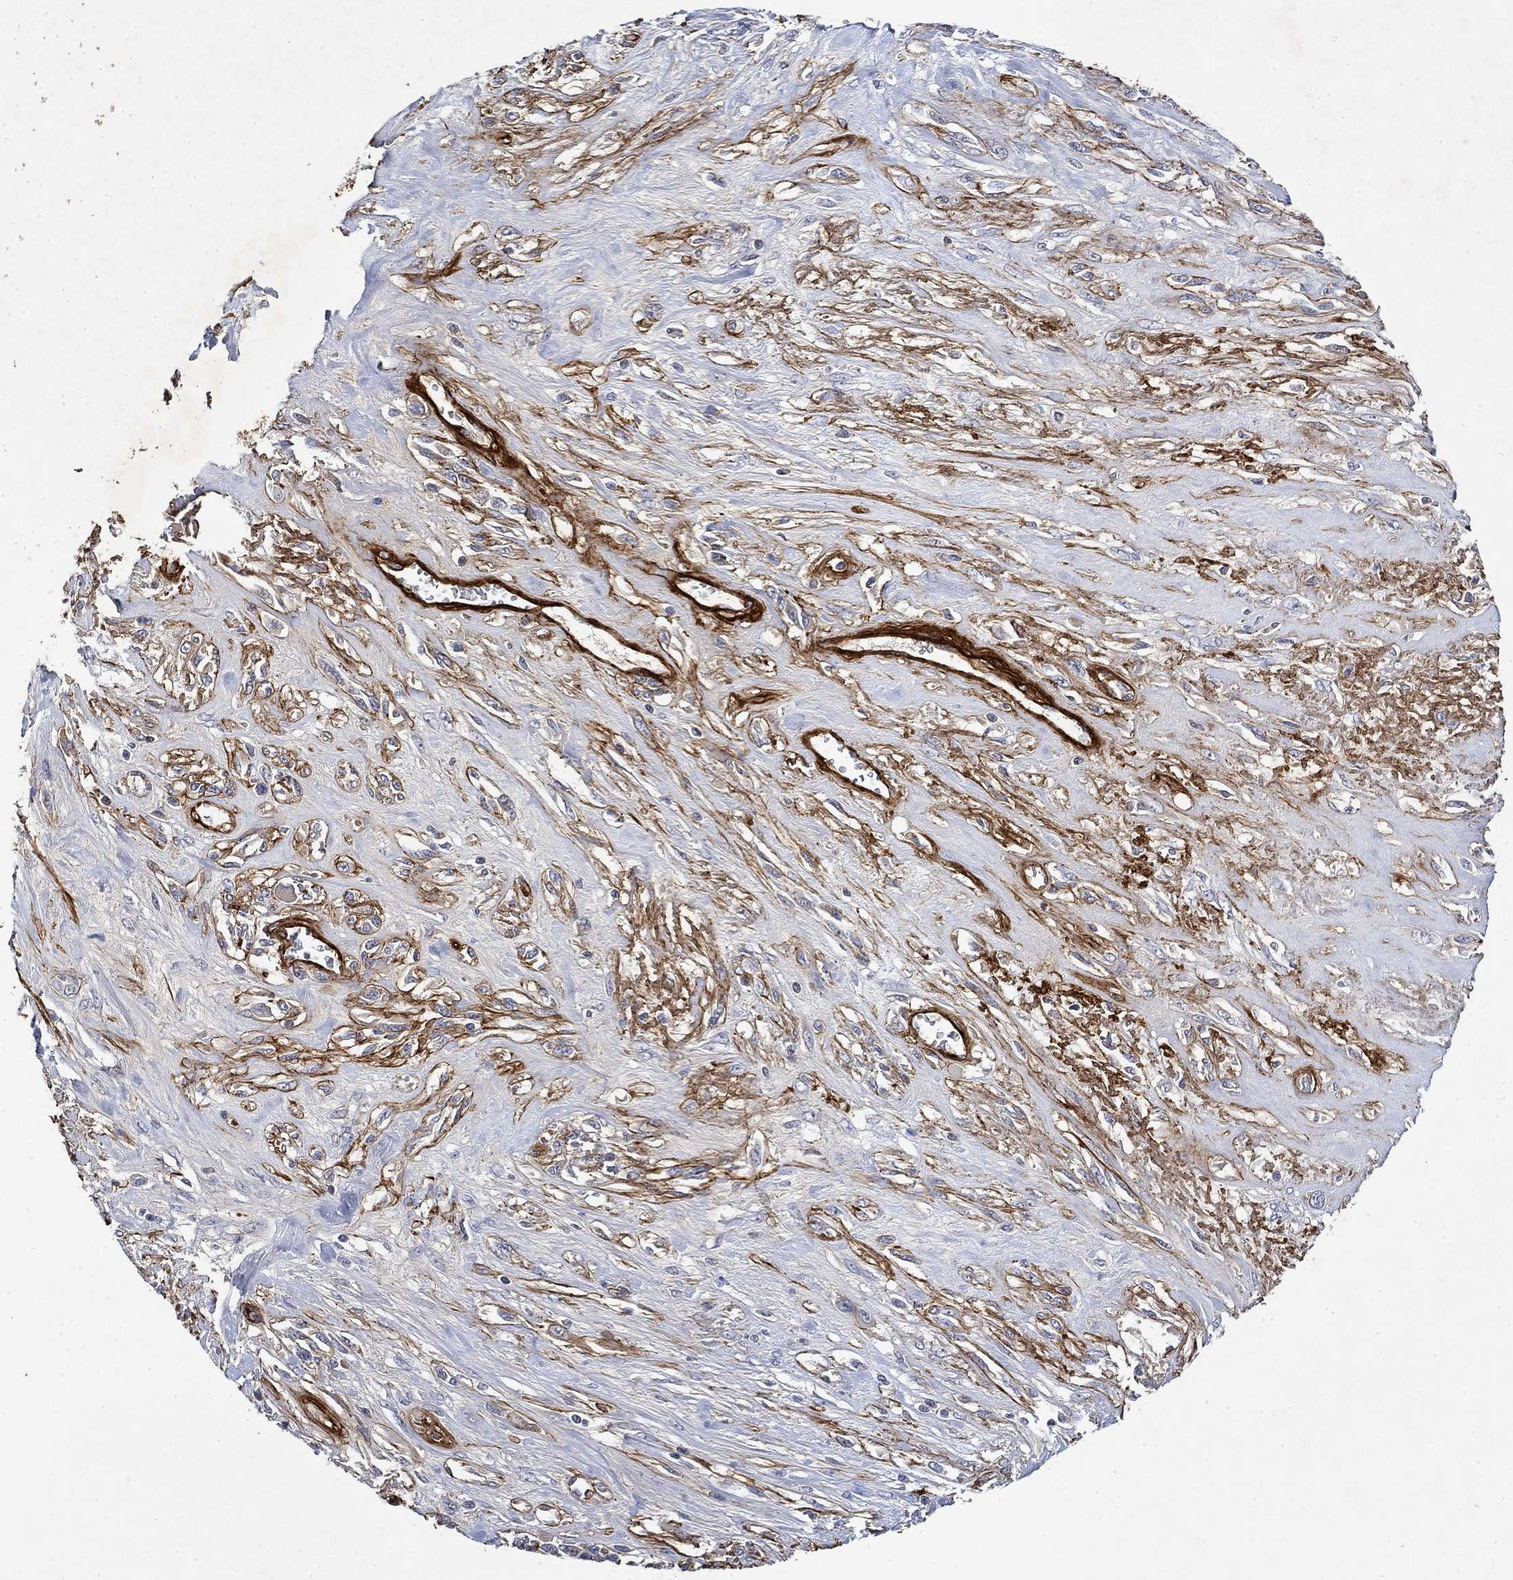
{"staining": {"intensity": "moderate", "quantity": "<25%", "location": "cytoplasmic/membranous"}, "tissue": "melanoma", "cell_type": "Tumor cells", "image_type": "cancer", "snomed": [{"axis": "morphology", "description": "Malignant melanoma, NOS"}, {"axis": "topography", "description": "Skin"}], "caption": "The photomicrograph shows a brown stain indicating the presence of a protein in the cytoplasmic/membranous of tumor cells in malignant melanoma. The staining was performed using DAB (3,3'-diaminobenzidine), with brown indicating positive protein expression. Nuclei are stained blue with hematoxylin.", "gene": "COL4A2", "patient": {"sex": "female", "age": 91}}